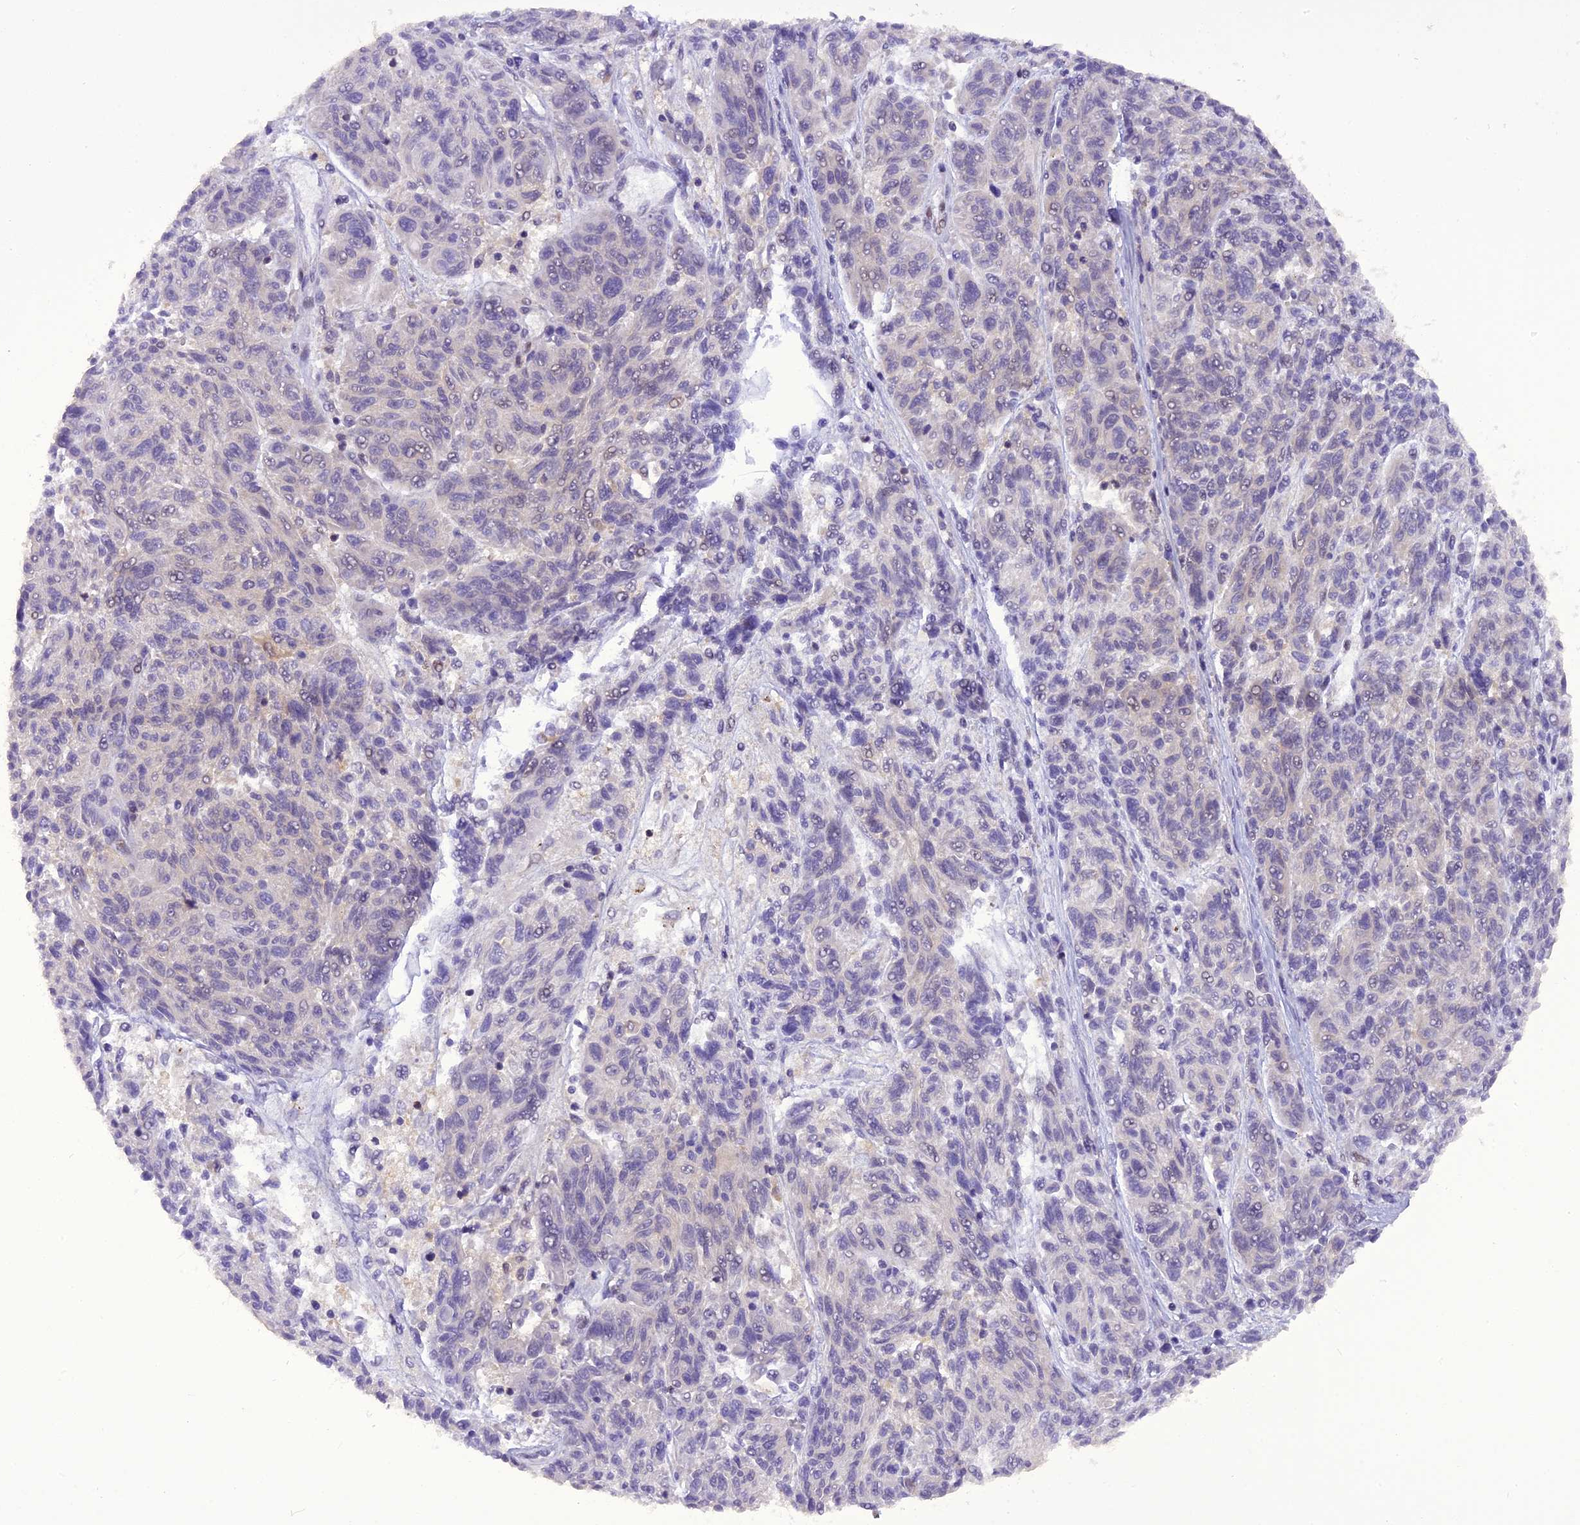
{"staining": {"intensity": "negative", "quantity": "none", "location": "none"}, "tissue": "melanoma", "cell_type": "Tumor cells", "image_type": "cancer", "snomed": [{"axis": "morphology", "description": "Malignant melanoma, NOS"}, {"axis": "topography", "description": "Skin"}], "caption": "Histopathology image shows no protein positivity in tumor cells of melanoma tissue. Nuclei are stained in blue.", "gene": "RABGGTA", "patient": {"sex": "male", "age": 53}}